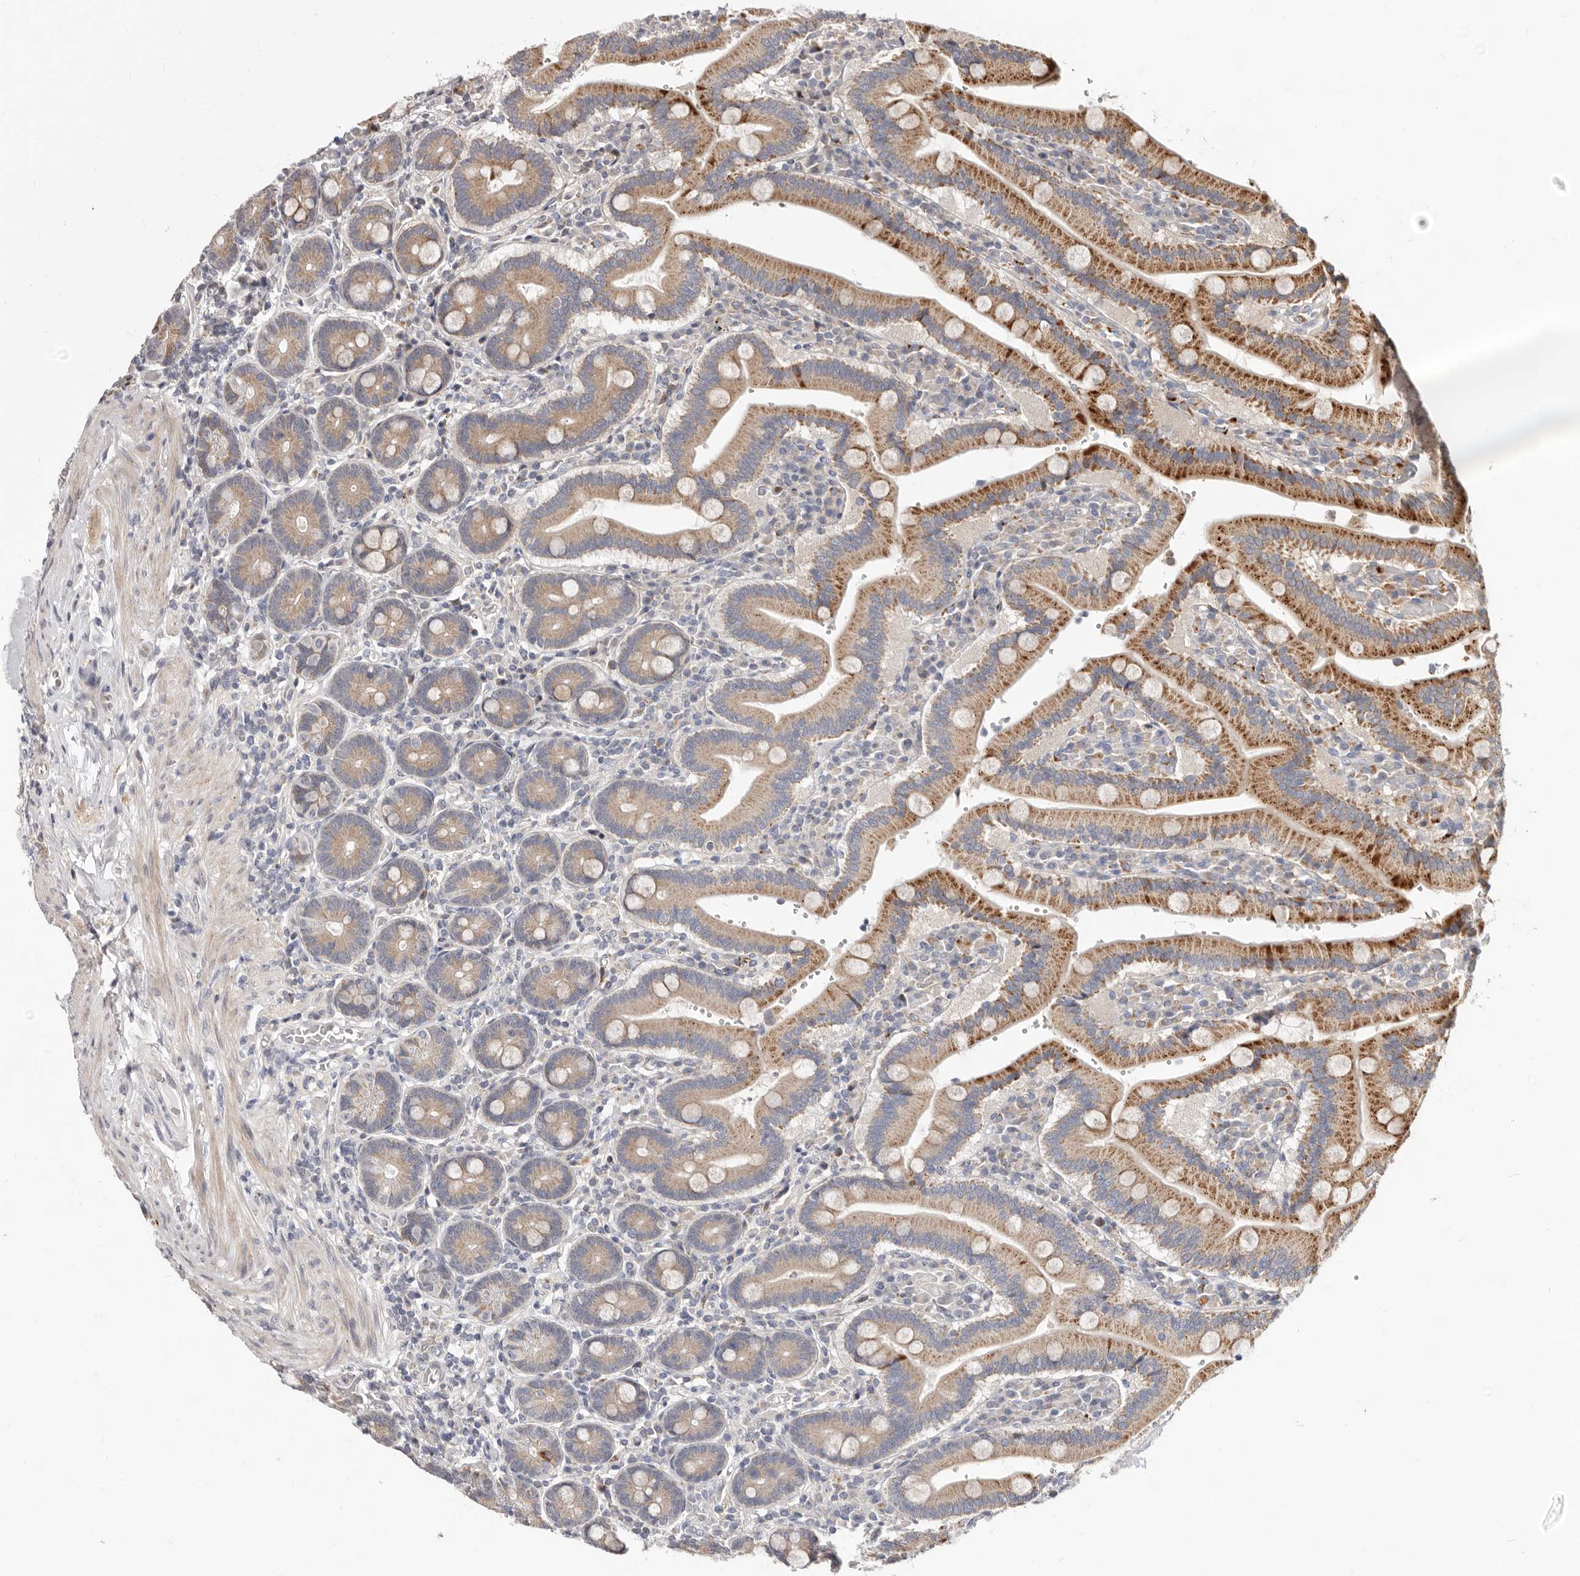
{"staining": {"intensity": "moderate", "quantity": ">75%", "location": "cytoplasmic/membranous"}, "tissue": "duodenum", "cell_type": "Glandular cells", "image_type": "normal", "snomed": [{"axis": "morphology", "description": "Normal tissue, NOS"}, {"axis": "topography", "description": "Duodenum"}], "caption": "There is medium levels of moderate cytoplasmic/membranous staining in glandular cells of benign duodenum, as demonstrated by immunohistochemical staining (brown color).", "gene": "TOR3A", "patient": {"sex": "female", "age": 62}}